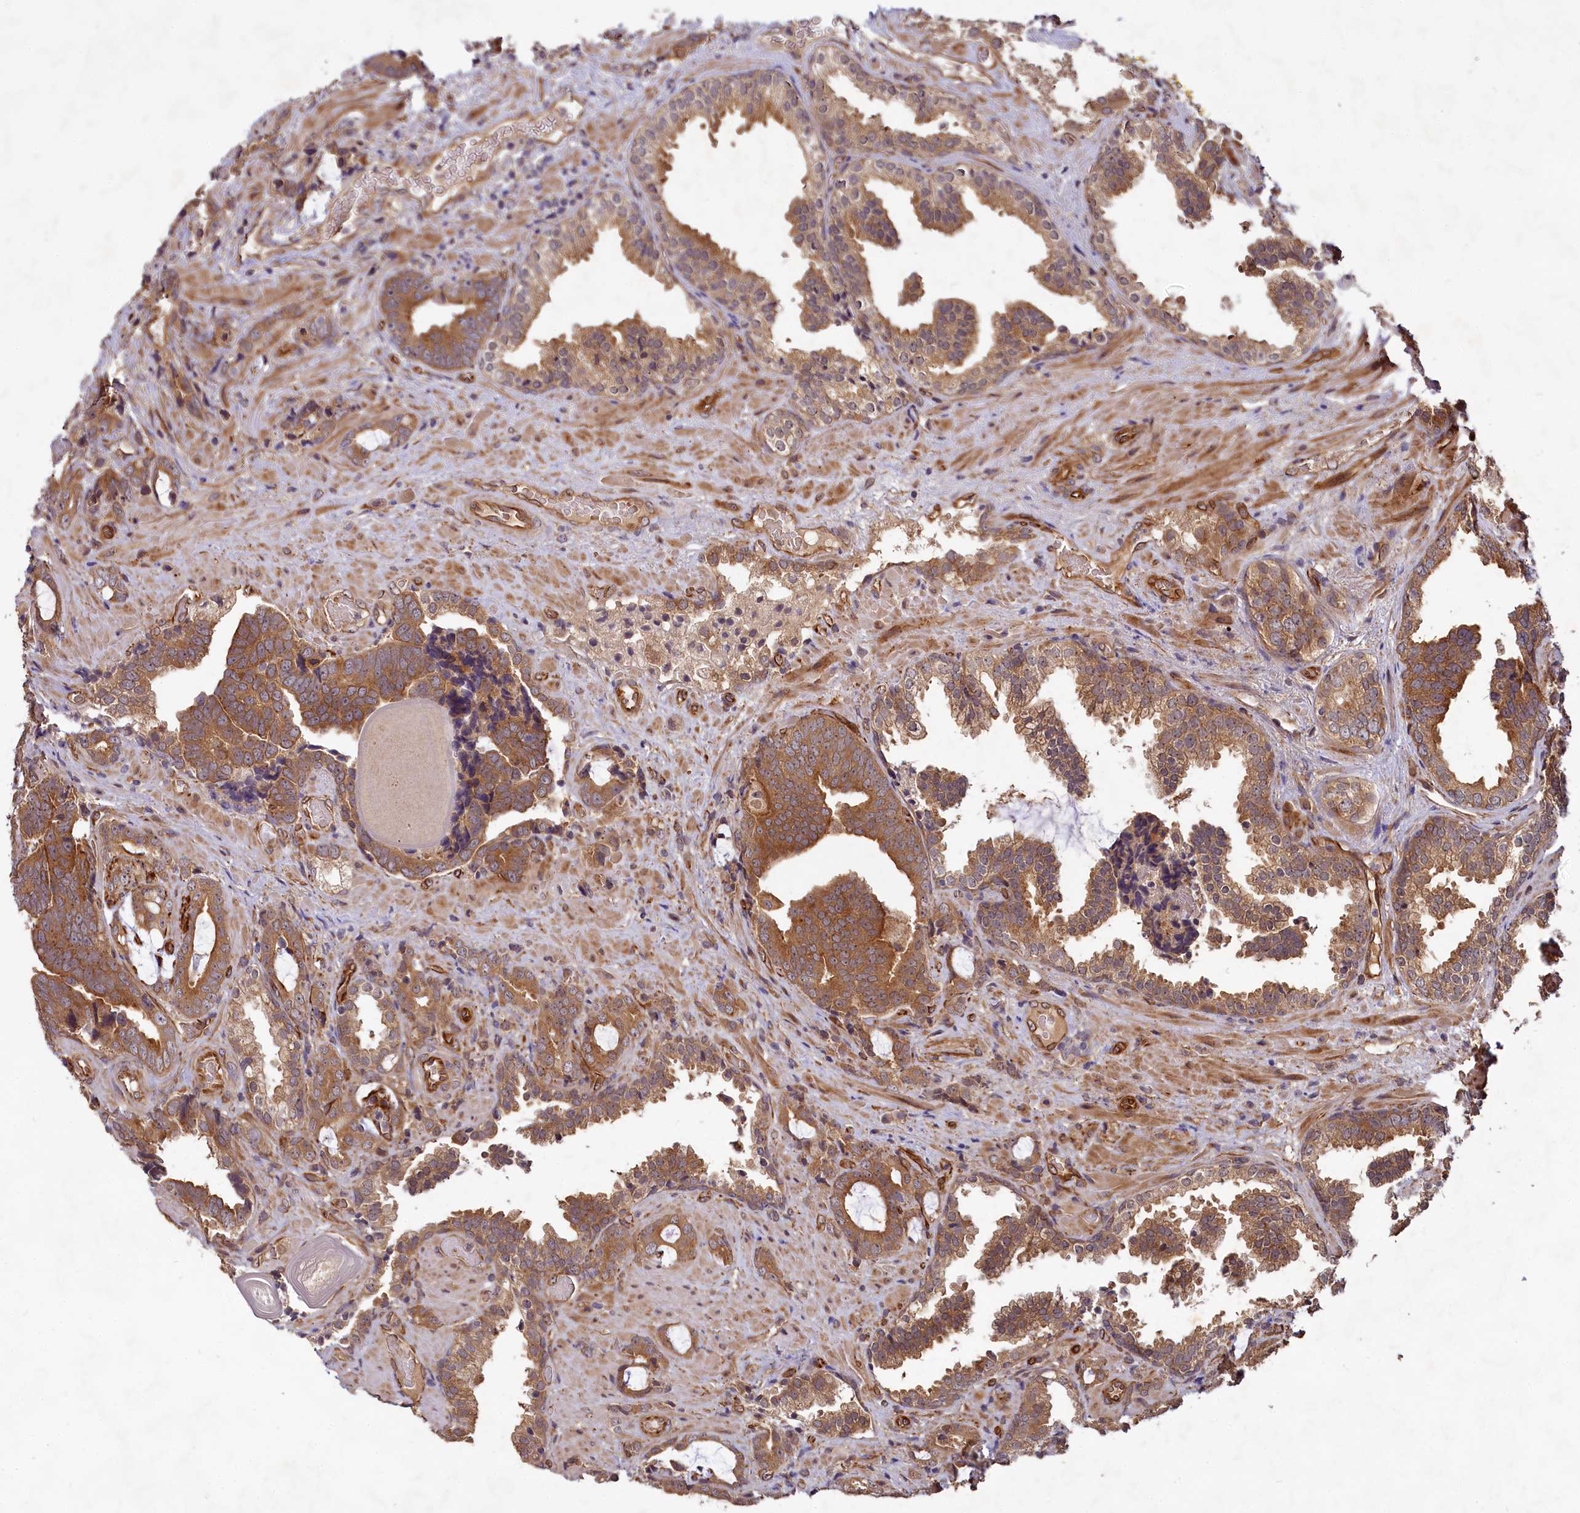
{"staining": {"intensity": "moderate", "quantity": ">75%", "location": "cytoplasmic/membranous"}, "tissue": "prostate cancer", "cell_type": "Tumor cells", "image_type": "cancer", "snomed": [{"axis": "morphology", "description": "Adenocarcinoma, High grade"}, {"axis": "topography", "description": "Prostate and seminal vesicle, NOS"}], "caption": "IHC histopathology image of human prostate high-grade adenocarcinoma stained for a protein (brown), which shows medium levels of moderate cytoplasmic/membranous positivity in approximately >75% of tumor cells.", "gene": "PKN2", "patient": {"sex": "male", "age": 67}}